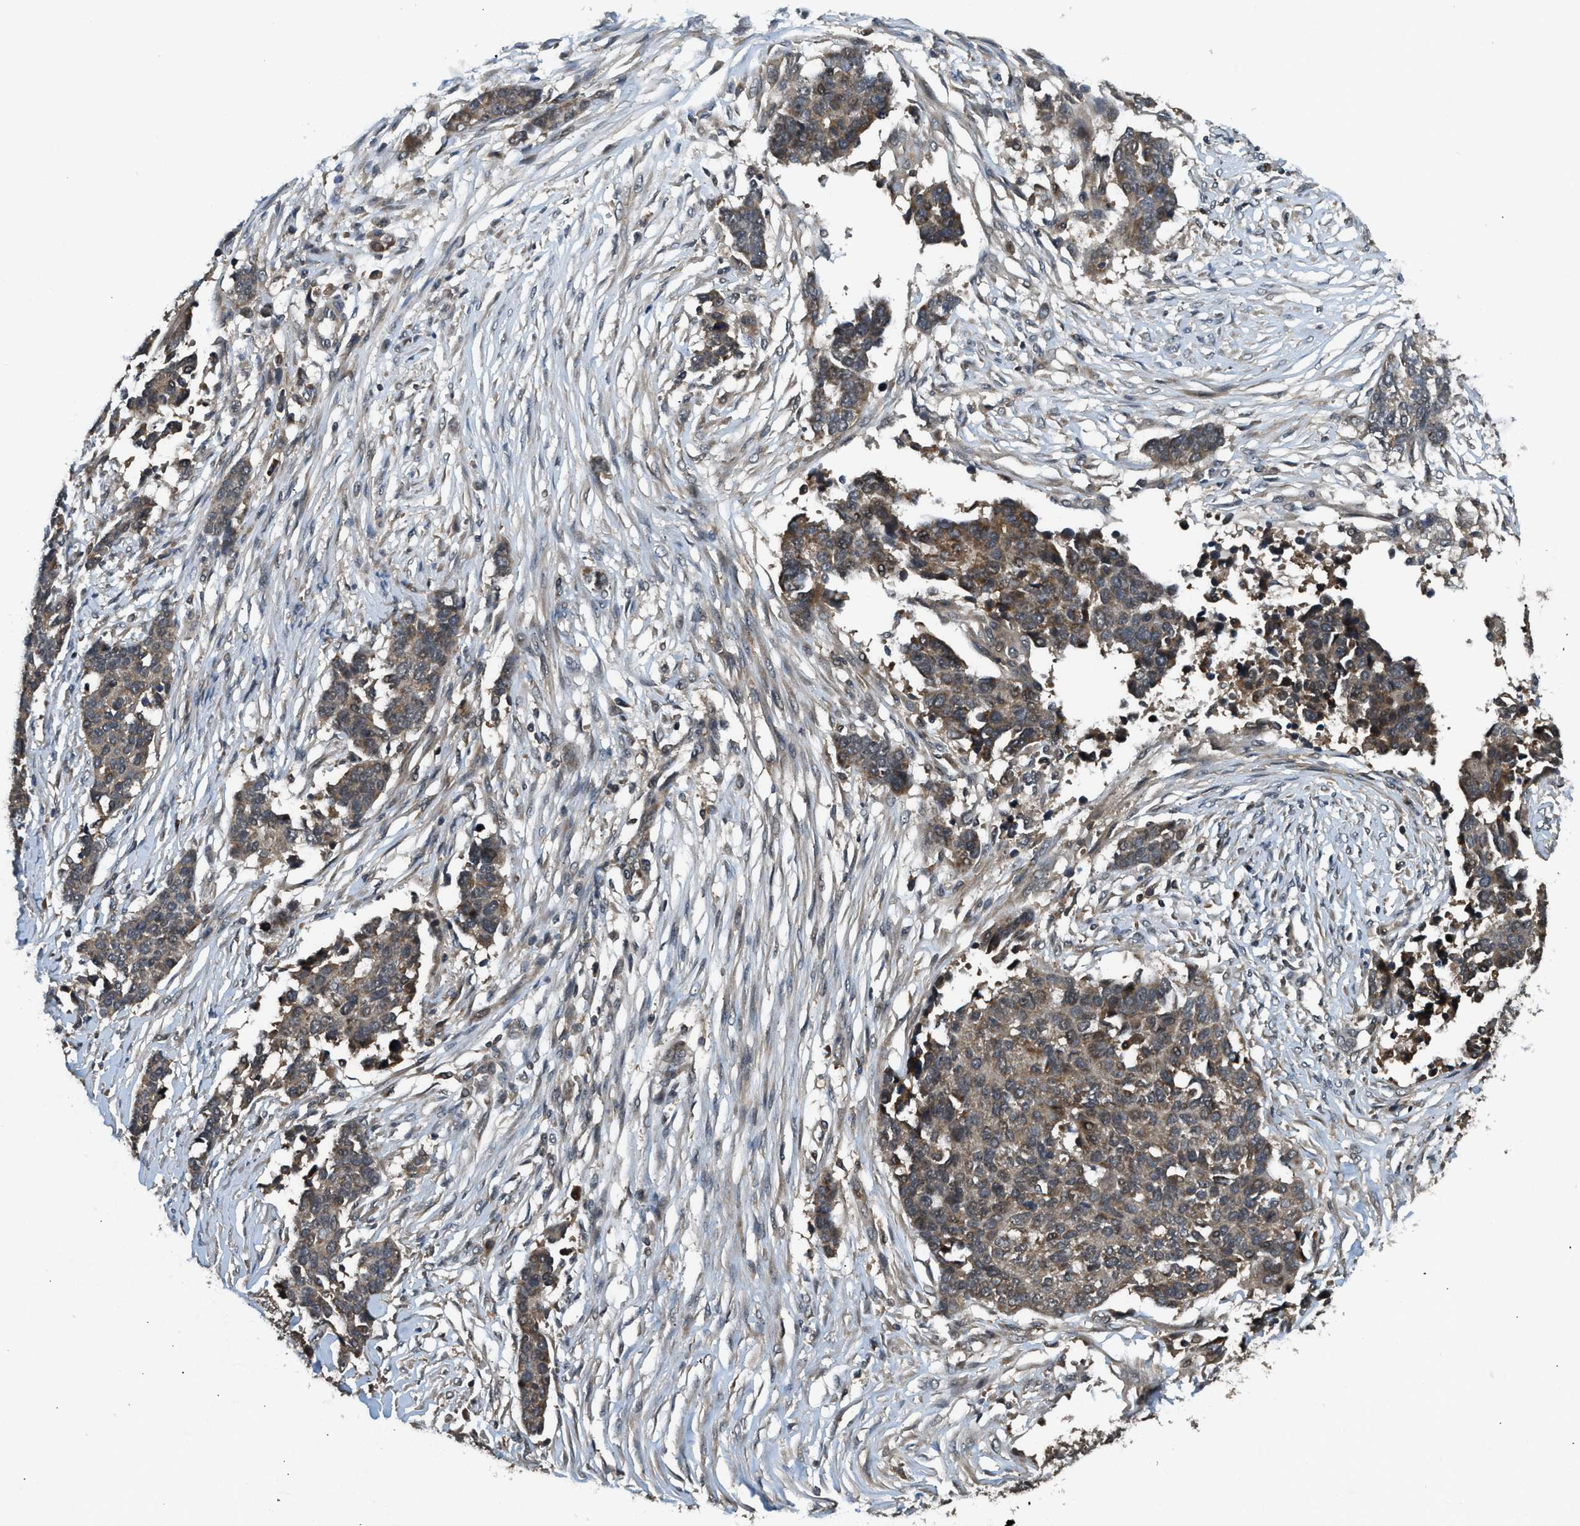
{"staining": {"intensity": "weak", "quantity": ">75%", "location": "cytoplasmic/membranous"}, "tissue": "ovarian cancer", "cell_type": "Tumor cells", "image_type": "cancer", "snomed": [{"axis": "morphology", "description": "Cystadenocarcinoma, serous, NOS"}, {"axis": "topography", "description": "Ovary"}], "caption": "Immunohistochemical staining of human ovarian serous cystadenocarcinoma displays low levels of weak cytoplasmic/membranous expression in about >75% of tumor cells. (DAB (3,3'-diaminobenzidine) IHC, brown staining for protein, blue staining for nuclei).", "gene": "ZNF71", "patient": {"sex": "female", "age": 44}}